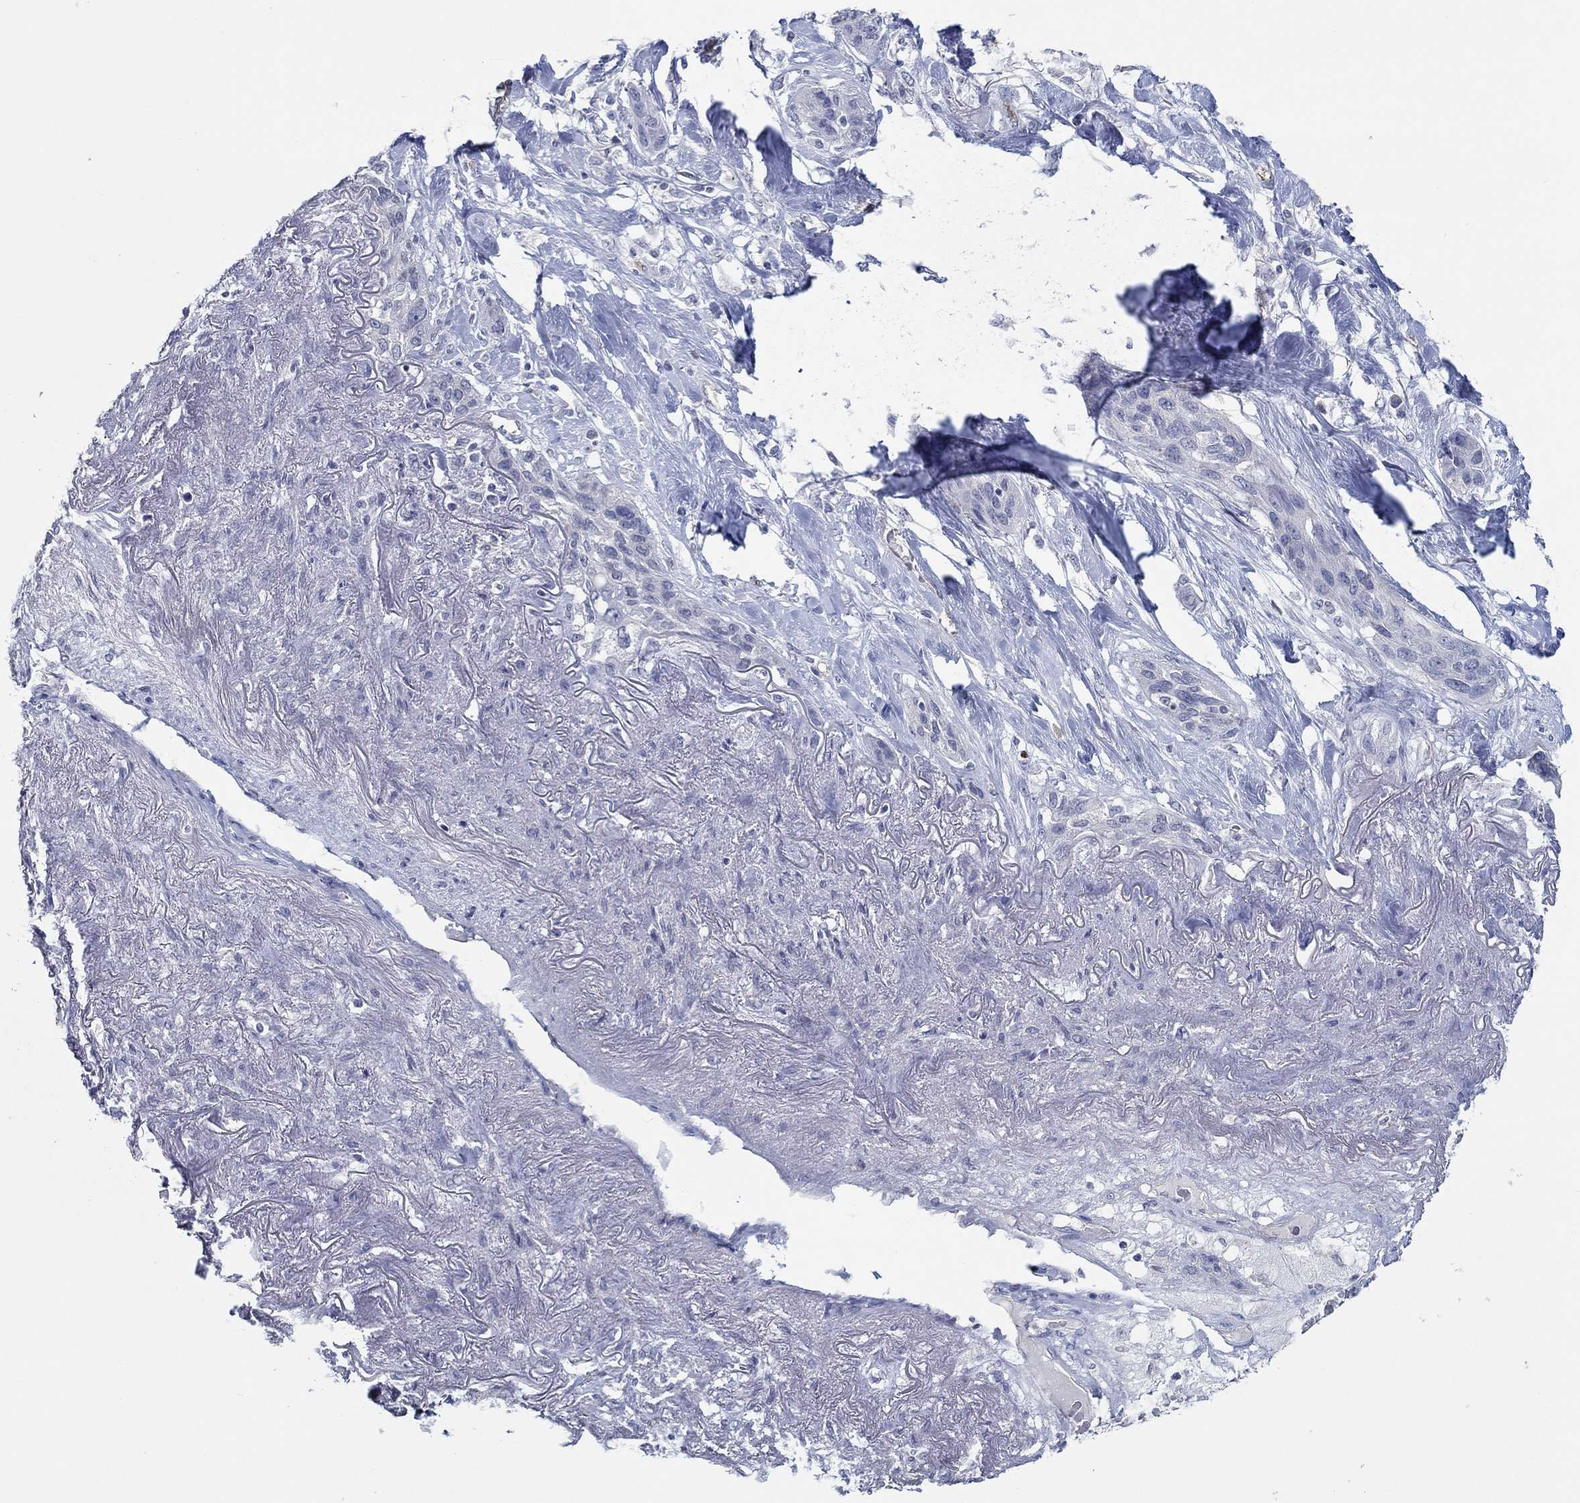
{"staining": {"intensity": "negative", "quantity": "none", "location": "none"}, "tissue": "lung cancer", "cell_type": "Tumor cells", "image_type": "cancer", "snomed": [{"axis": "morphology", "description": "Squamous cell carcinoma, NOS"}, {"axis": "topography", "description": "Lung"}], "caption": "Immunohistochemical staining of lung squamous cell carcinoma exhibits no significant staining in tumor cells.", "gene": "GJA5", "patient": {"sex": "female", "age": 70}}